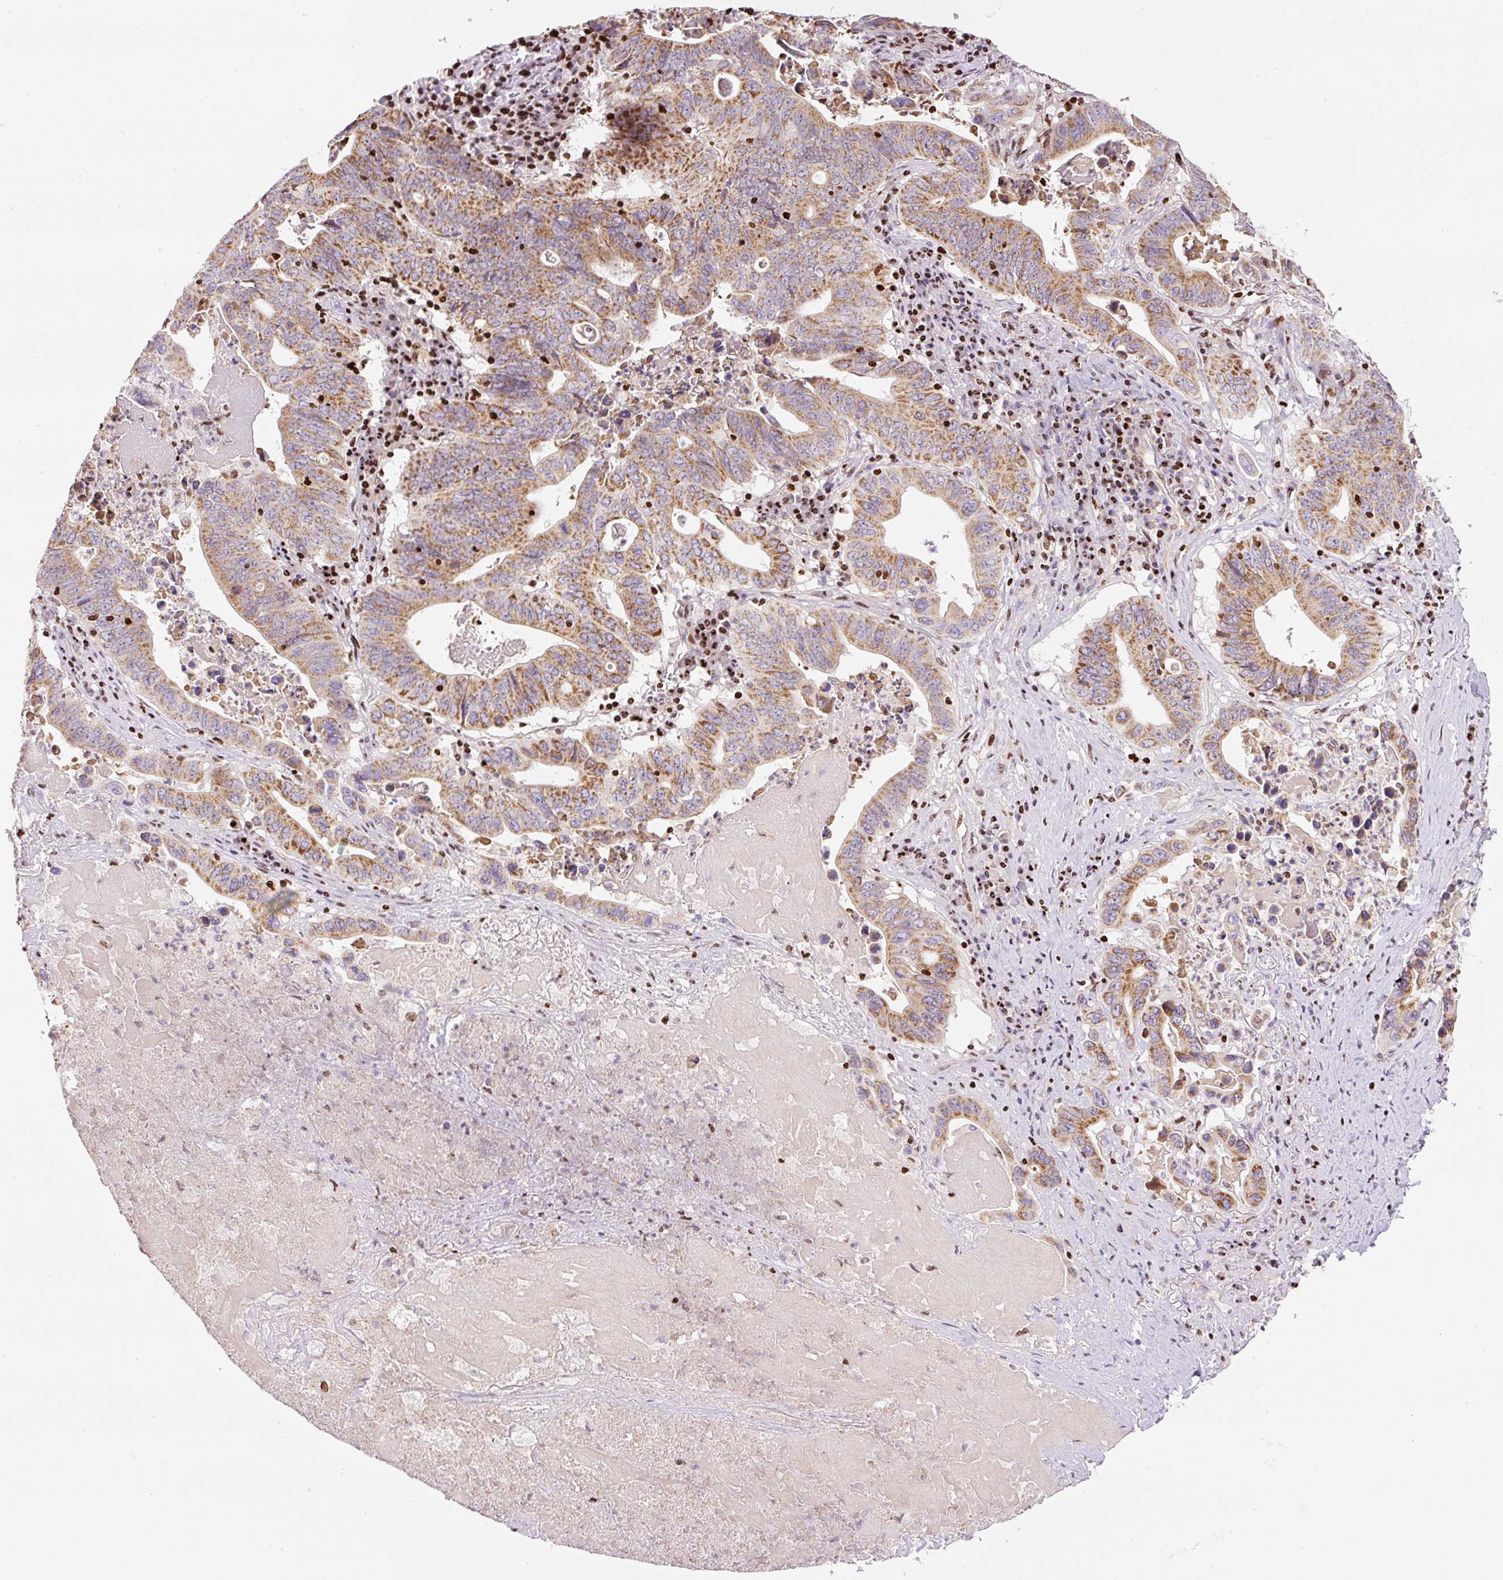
{"staining": {"intensity": "moderate", "quantity": ">75%", "location": "cytoplasmic/membranous"}, "tissue": "lung cancer", "cell_type": "Tumor cells", "image_type": "cancer", "snomed": [{"axis": "morphology", "description": "Adenocarcinoma, NOS"}, {"axis": "topography", "description": "Lung"}], "caption": "A brown stain highlights moderate cytoplasmic/membranous expression of a protein in adenocarcinoma (lung) tumor cells.", "gene": "TMEM8B", "patient": {"sex": "female", "age": 60}}